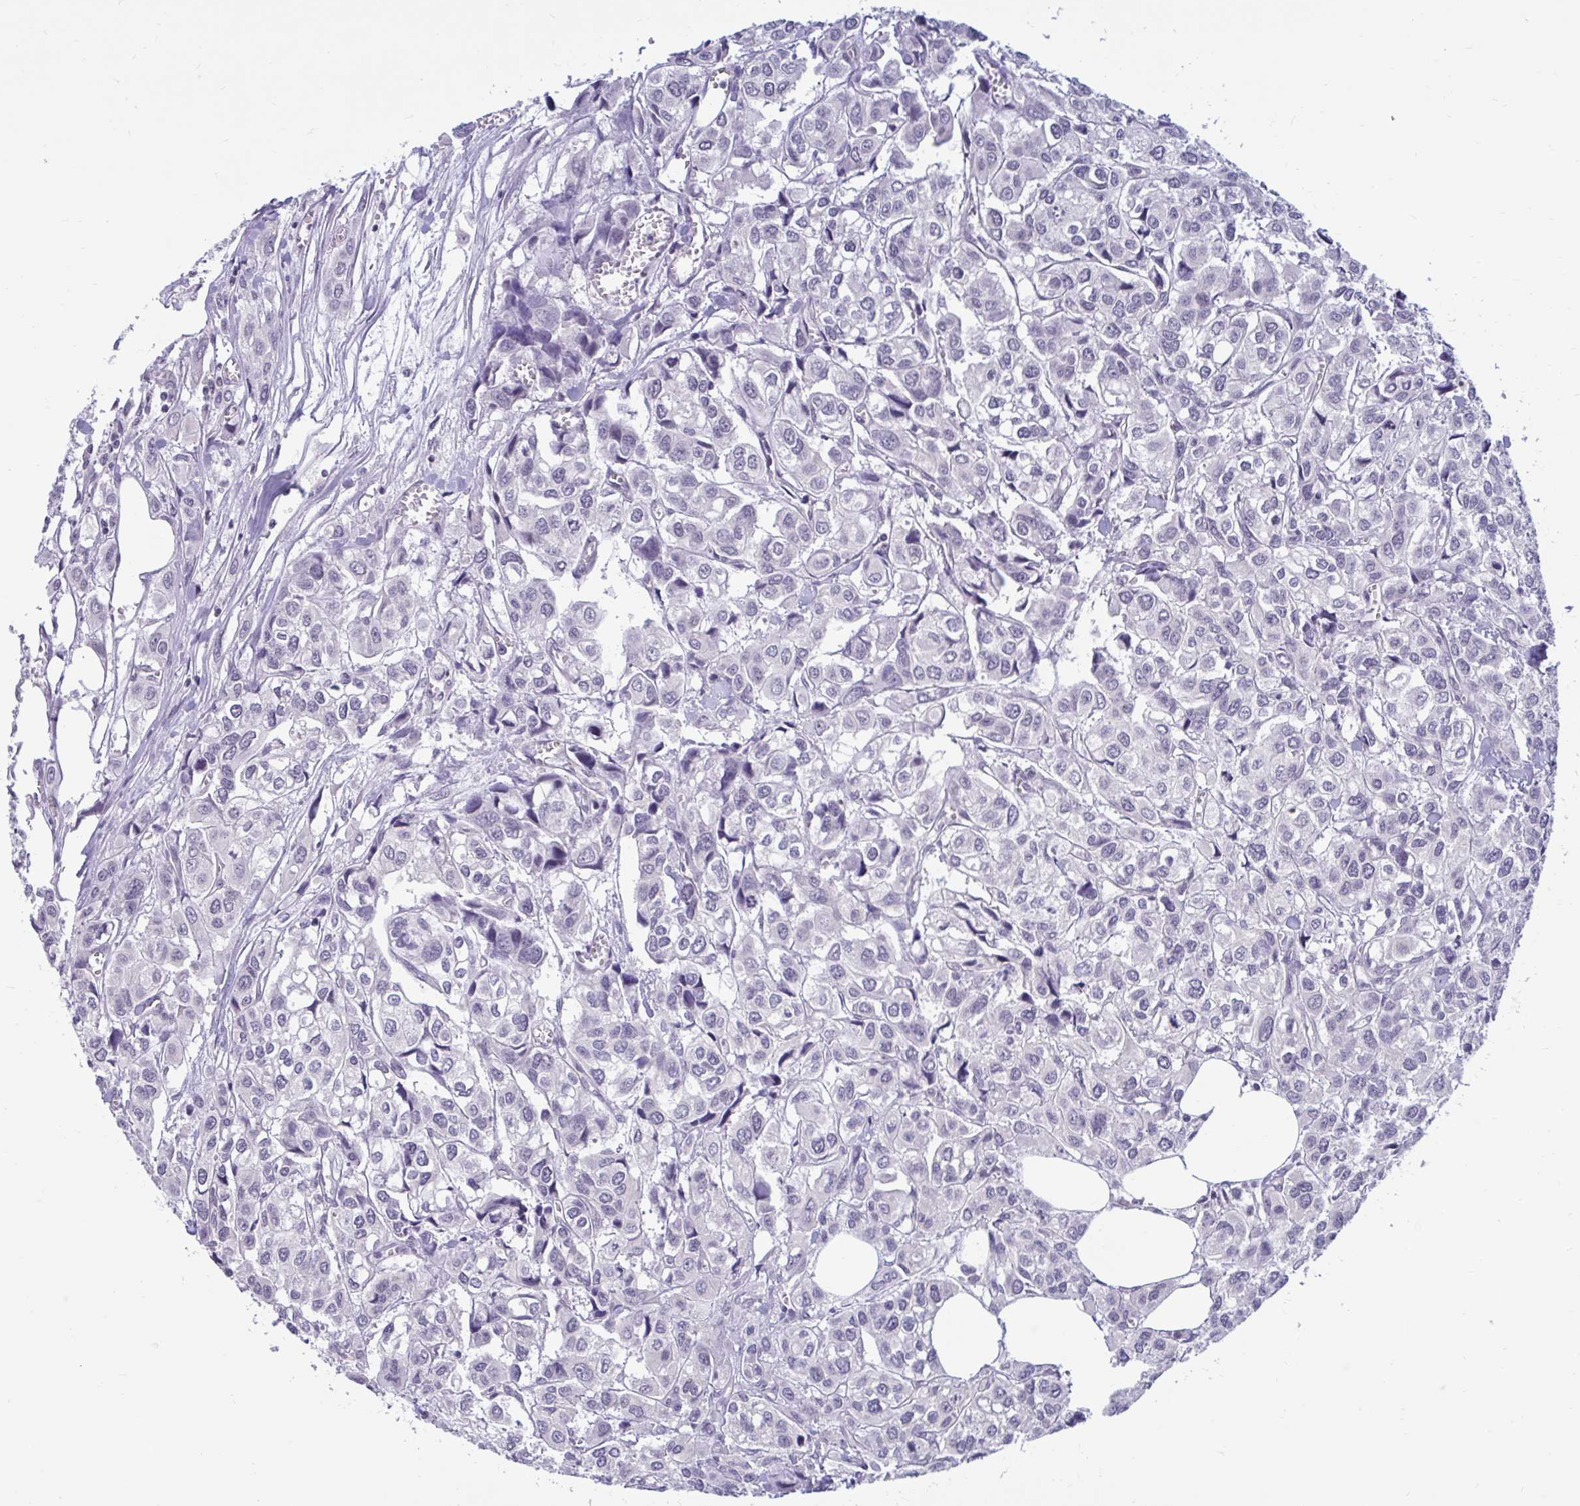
{"staining": {"intensity": "negative", "quantity": "none", "location": "none"}, "tissue": "urothelial cancer", "cell_type": "Tumor cells", "image_type": "cancer", "snomed": [{"axis": "morphology", "description": "Urothelial carcinoma, High grade"}, {"axis": "topography", "description": "Urinary bladder"}], "caption": "Tumor cells are negative for brown protein staining in high-grade urothelial carcinoma. Nuclei are stained in blue.", "gene": "ARPP19", "patient": {"sex": "male", "age": 67}}